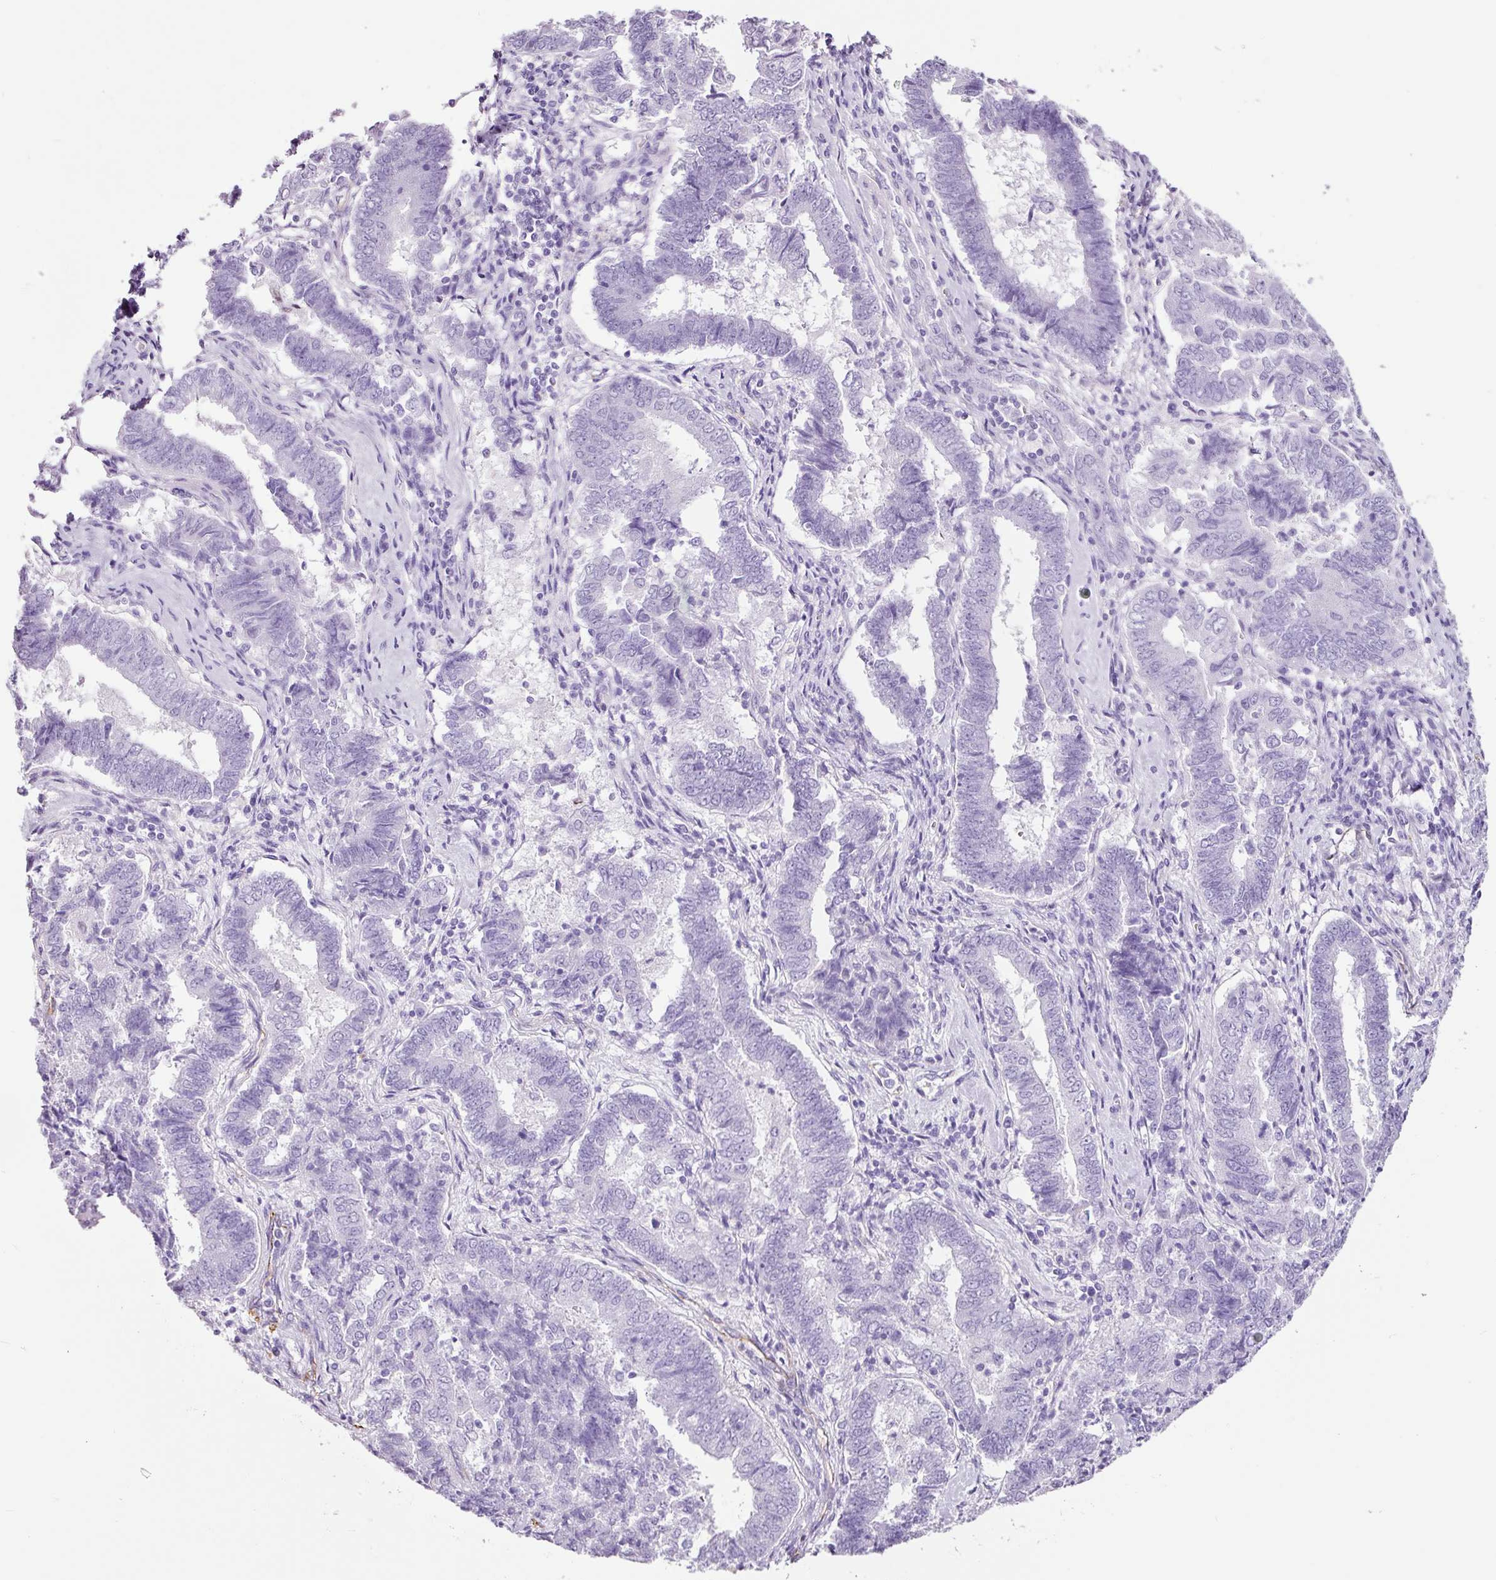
{"staining": {"intensity": "negative", "quantity": "none", "location": "none"}, "tissue": "endometrial cancer", "cell_type": "Tumor cells", "image_type": "cancer", "snomed": [{"axis": "morphology", "description": "Adenocarcinoma, NOS"}, {"axis": "topography", "description": "Endometrium"}], "caption": "IHC histopathology image of neoplastic tissue: human endometrial cancer (adenocarcinoma) stained with DAB (3,3'-diaminobenzidine) shows no significant protein positivity in tumor cells.", "gene": "ADSS1", "patient": {"sex": "female", "age": 72}}